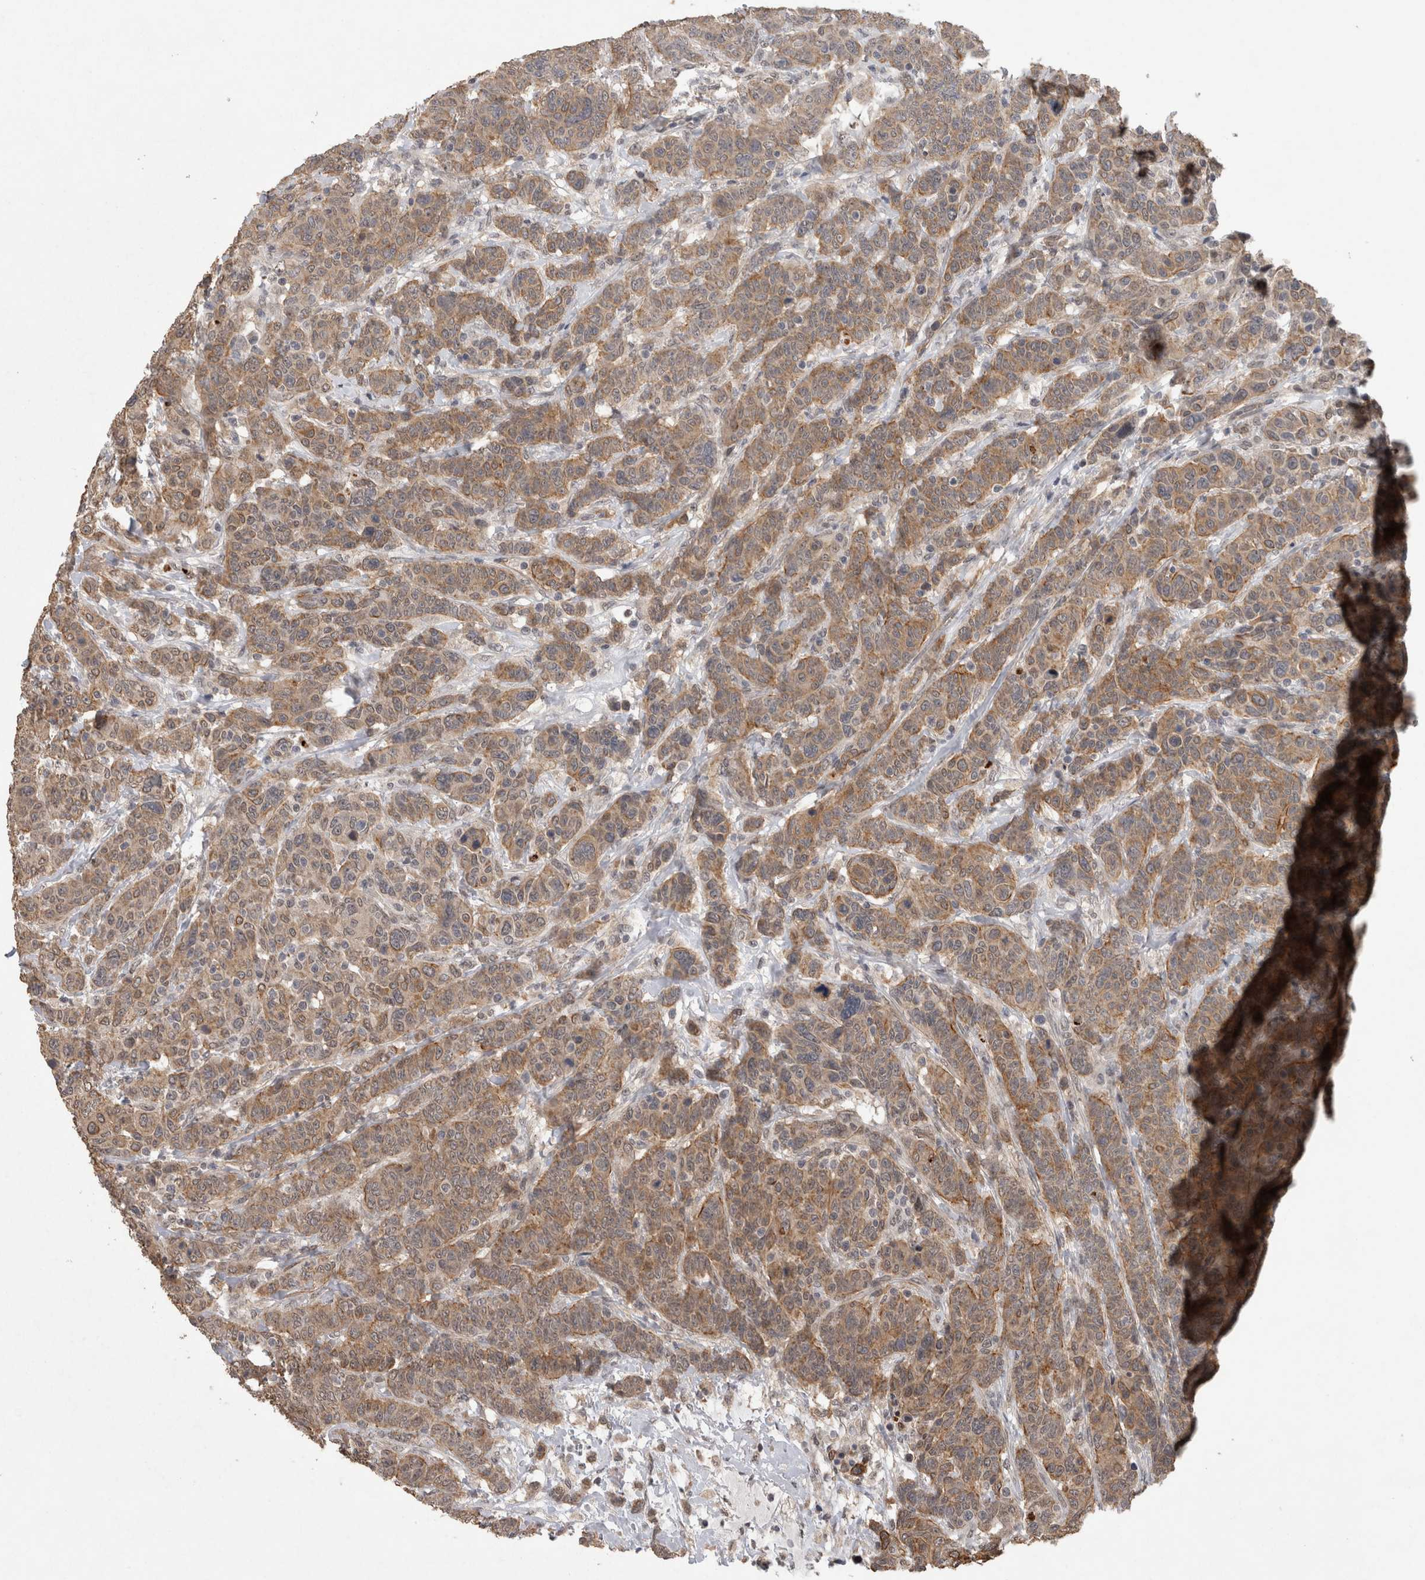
{"staining": {"intensity": "moderate", "quantity": ">75%", "location": "cytoplasmic/membranous"}, "tissue": "breast cancer", "cell_type": "Tumor cells", "image_type": "cancer", "snomed": [{"axis": "morphology", "description": "Duct carcinoma"}, {"axis": "topography", "description": "Breast"}], "caption": "Breast cancer was stained to show a protein in brown. There is medium levels of moderate cytoplasmic/membranous positivity in about >75% of tumor cells.", "gene": "RHPN1", "patient": {"sex": "female", "age": 37}}